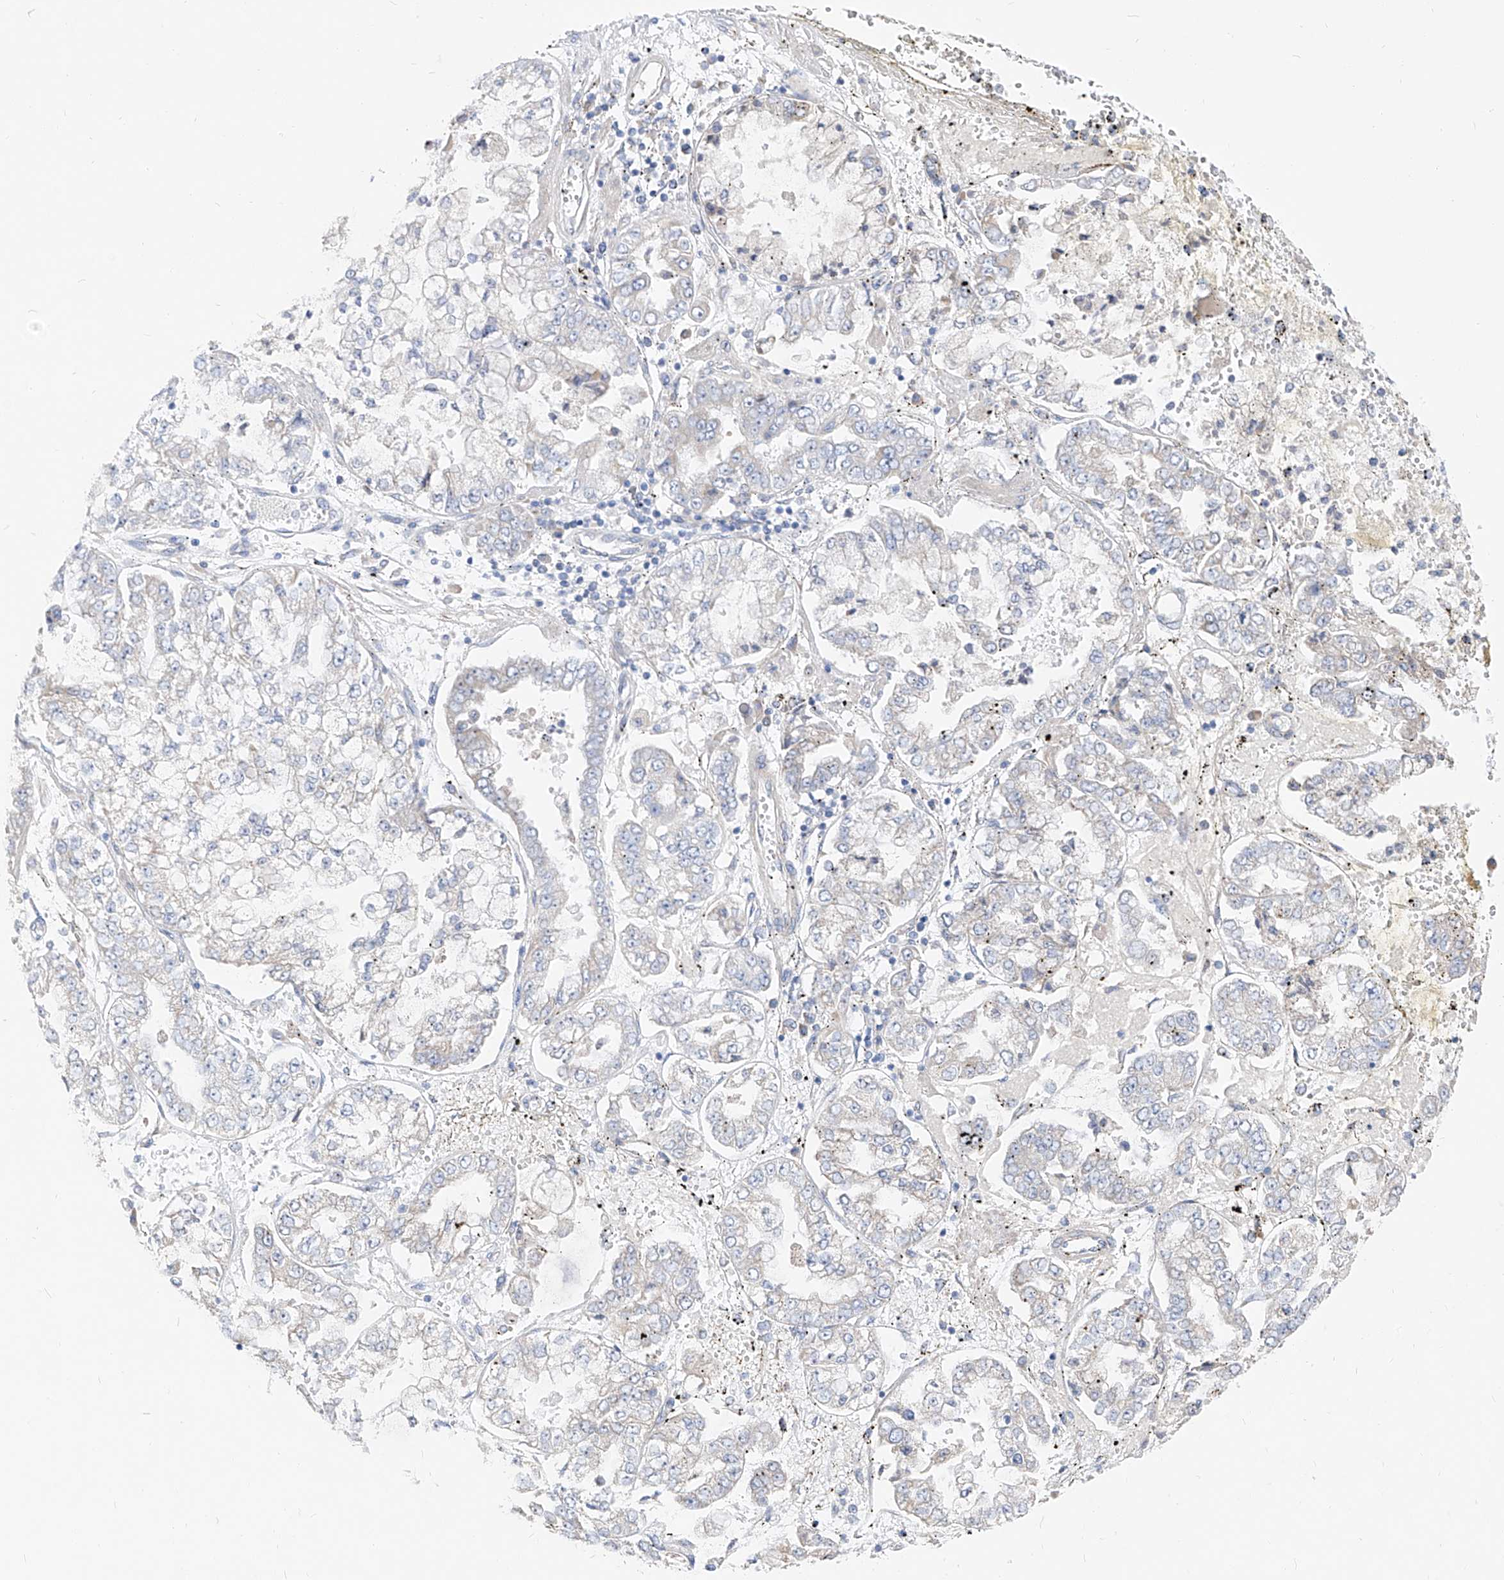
{"staining": {"intensity": "negative", "quantity": "none", "location": "none"}, "tissue": "stomach cancer", "cell_type": "Tumor cells", "image_type": "cancer", "snomed": [{"axis": "morphology", "description": "Adenocarcinoma, NOS"}, {"axis": "topography", "description": "Stomach"}], "caption": "Immunohistochemistry photomicrograph of human adenocarcinoma (stomach) stained for a protein (brown), which reveals no expression in tumor cells.", "gene": "UFL1", "patient": {"sex": "male", "age": 76}}